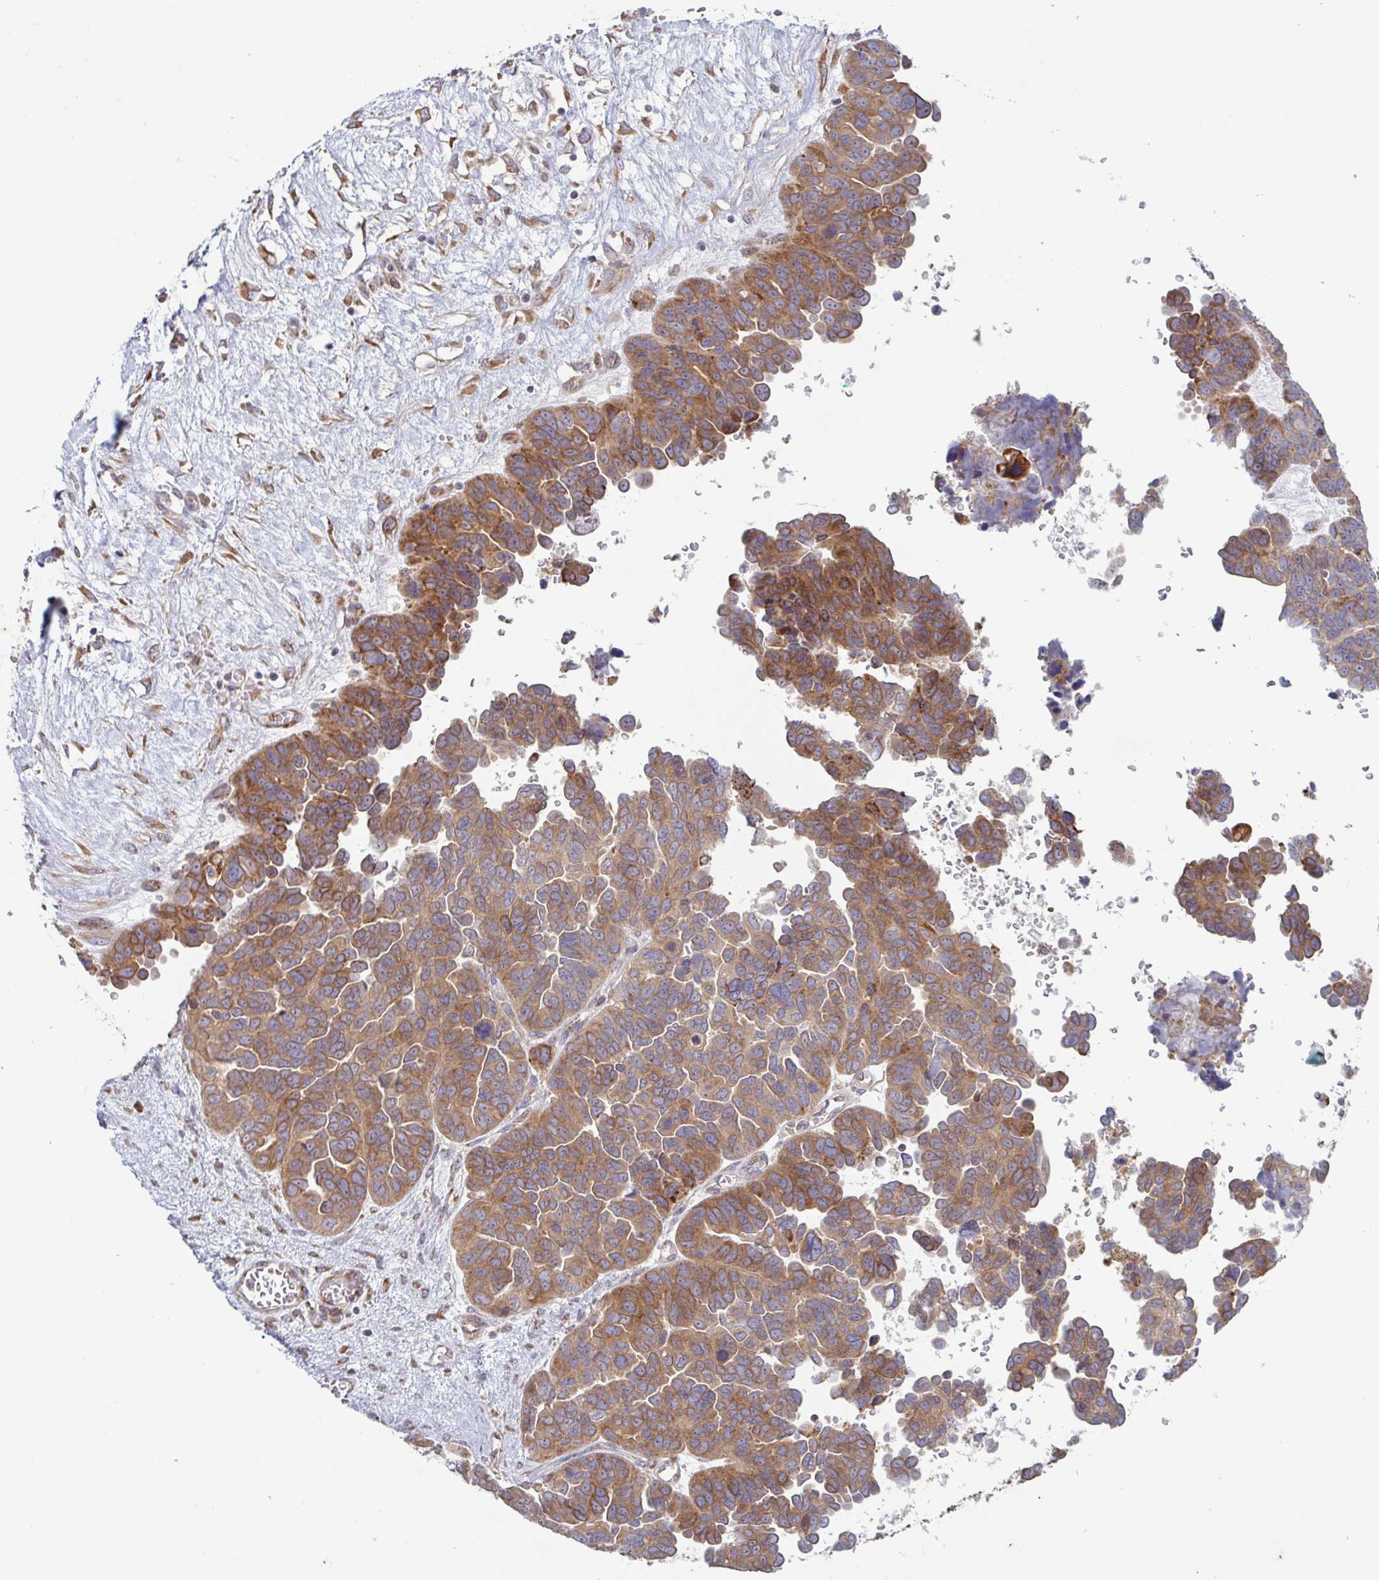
{"staining": {"intensity": "moderate", "quantity": ">75%", "location": "cytoplasmic/membranous"}, "tissue": "ovarian cancer", "cell_type": "Tumor cells", "image_type": "cancer", "snomed": [{"axis": "morphology", "description": "Cystadenocarcinoma, serous, NOS"}, {"axis": "topography", "description": "Ovary"}], "caption": "Moderate cytoplasmic/membranous protein expression is appreciated in approximately >75% of tumor cells in serous cystadenocarcinoma (ovarian).", "gene": "RIT1", "patient": {"sex": "female", "age": 64}}